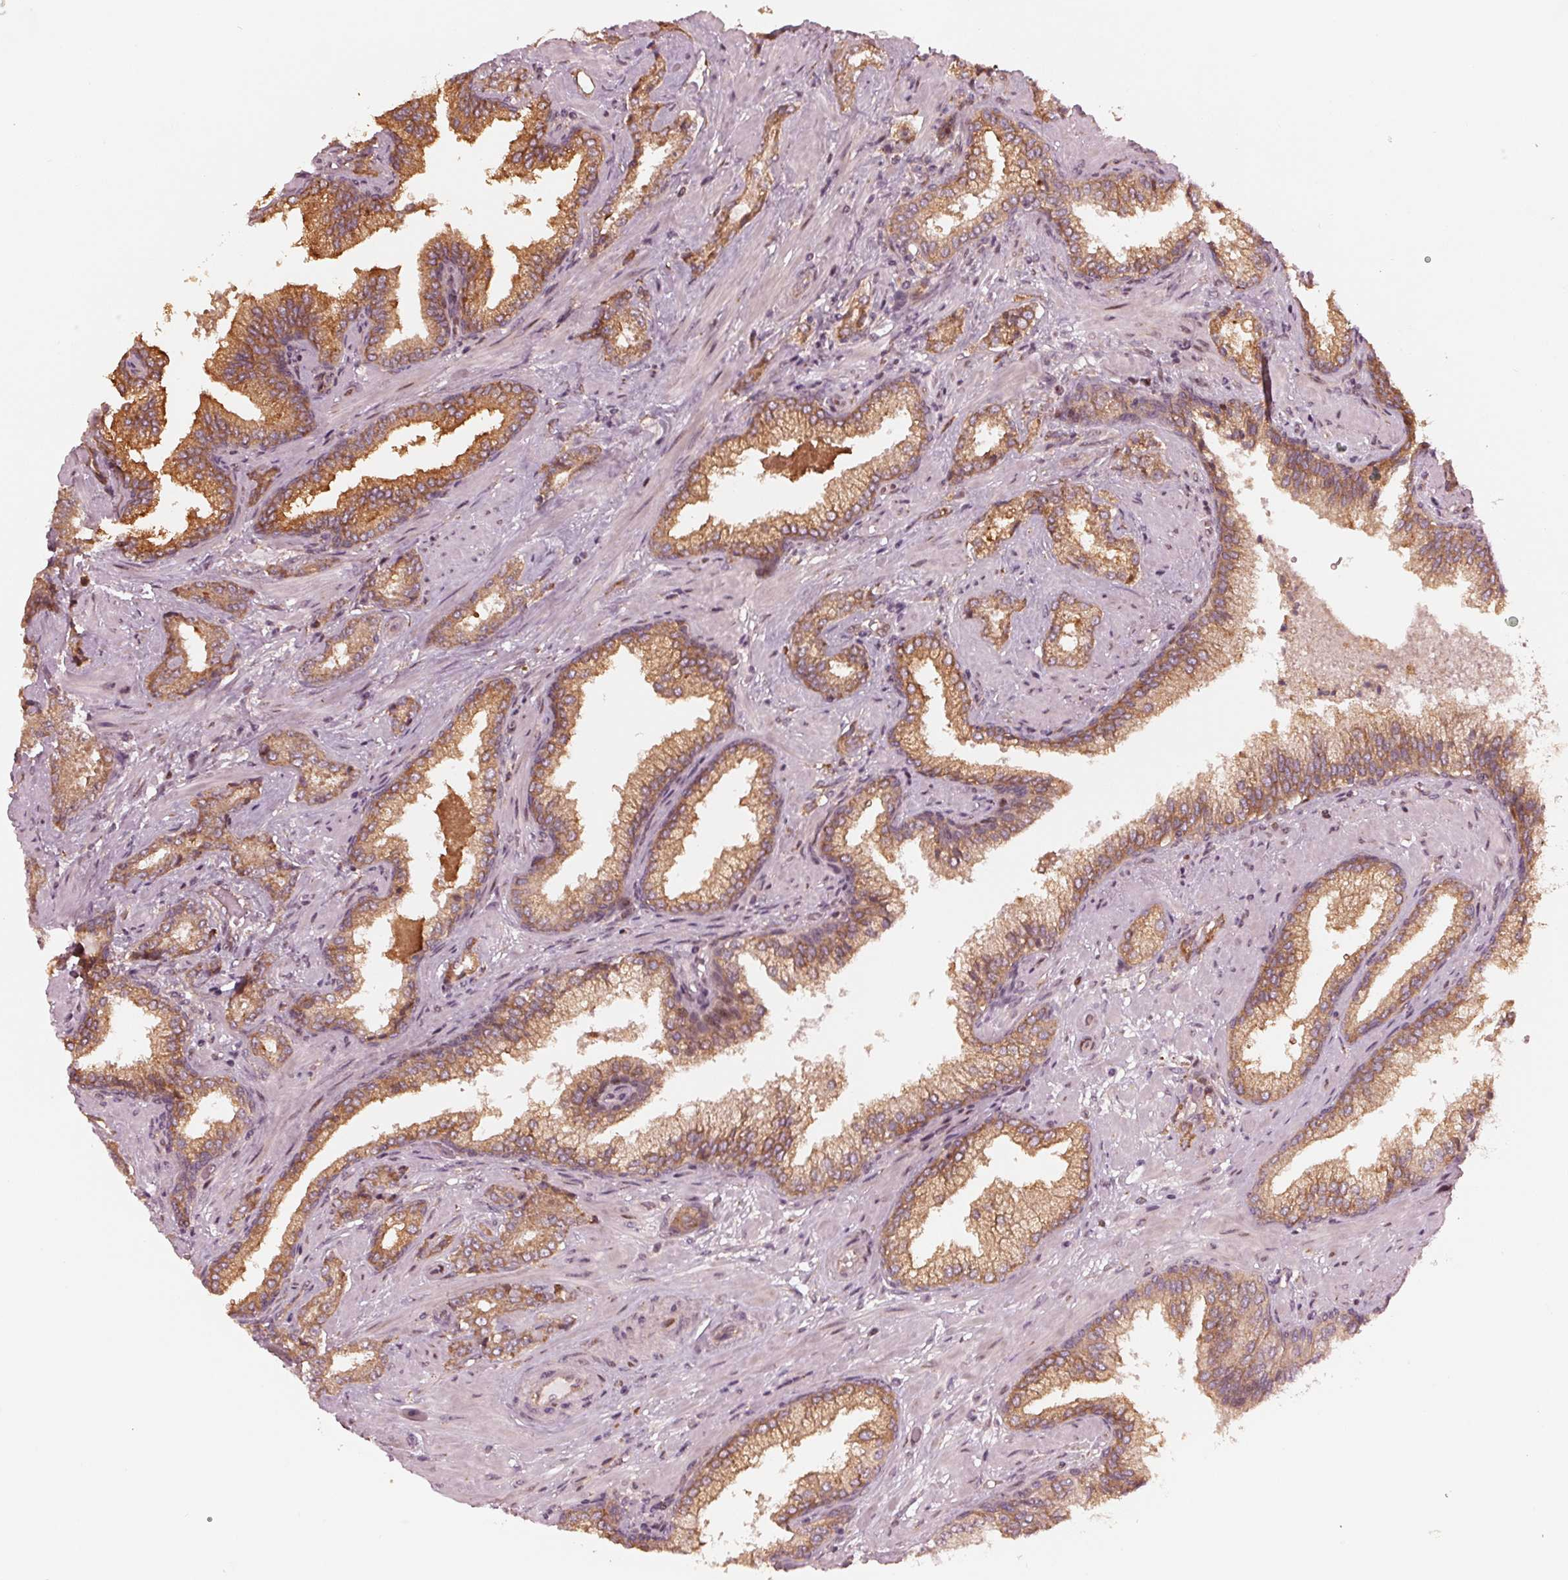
{"staining": {"intensity": "moderate", "quantity": ">75%", "location": "cytoplasmic/membranous"}, "tissue": "prostate cancer", "cell_type": "Tumor cells", "image_type": "cancer", "snomed": [{"axis": "morphology", "description": "Adenocarcinoma, Low grade"}, {"axis": "topography", "description": "Prostate"}], "caption": "A brown stain shows moderate cytoplasmic/membranous staining of a protein in human prostate cancer tumor cells.", "gene": "CMIP", "patient": {"sex": "male", "age": 61}}